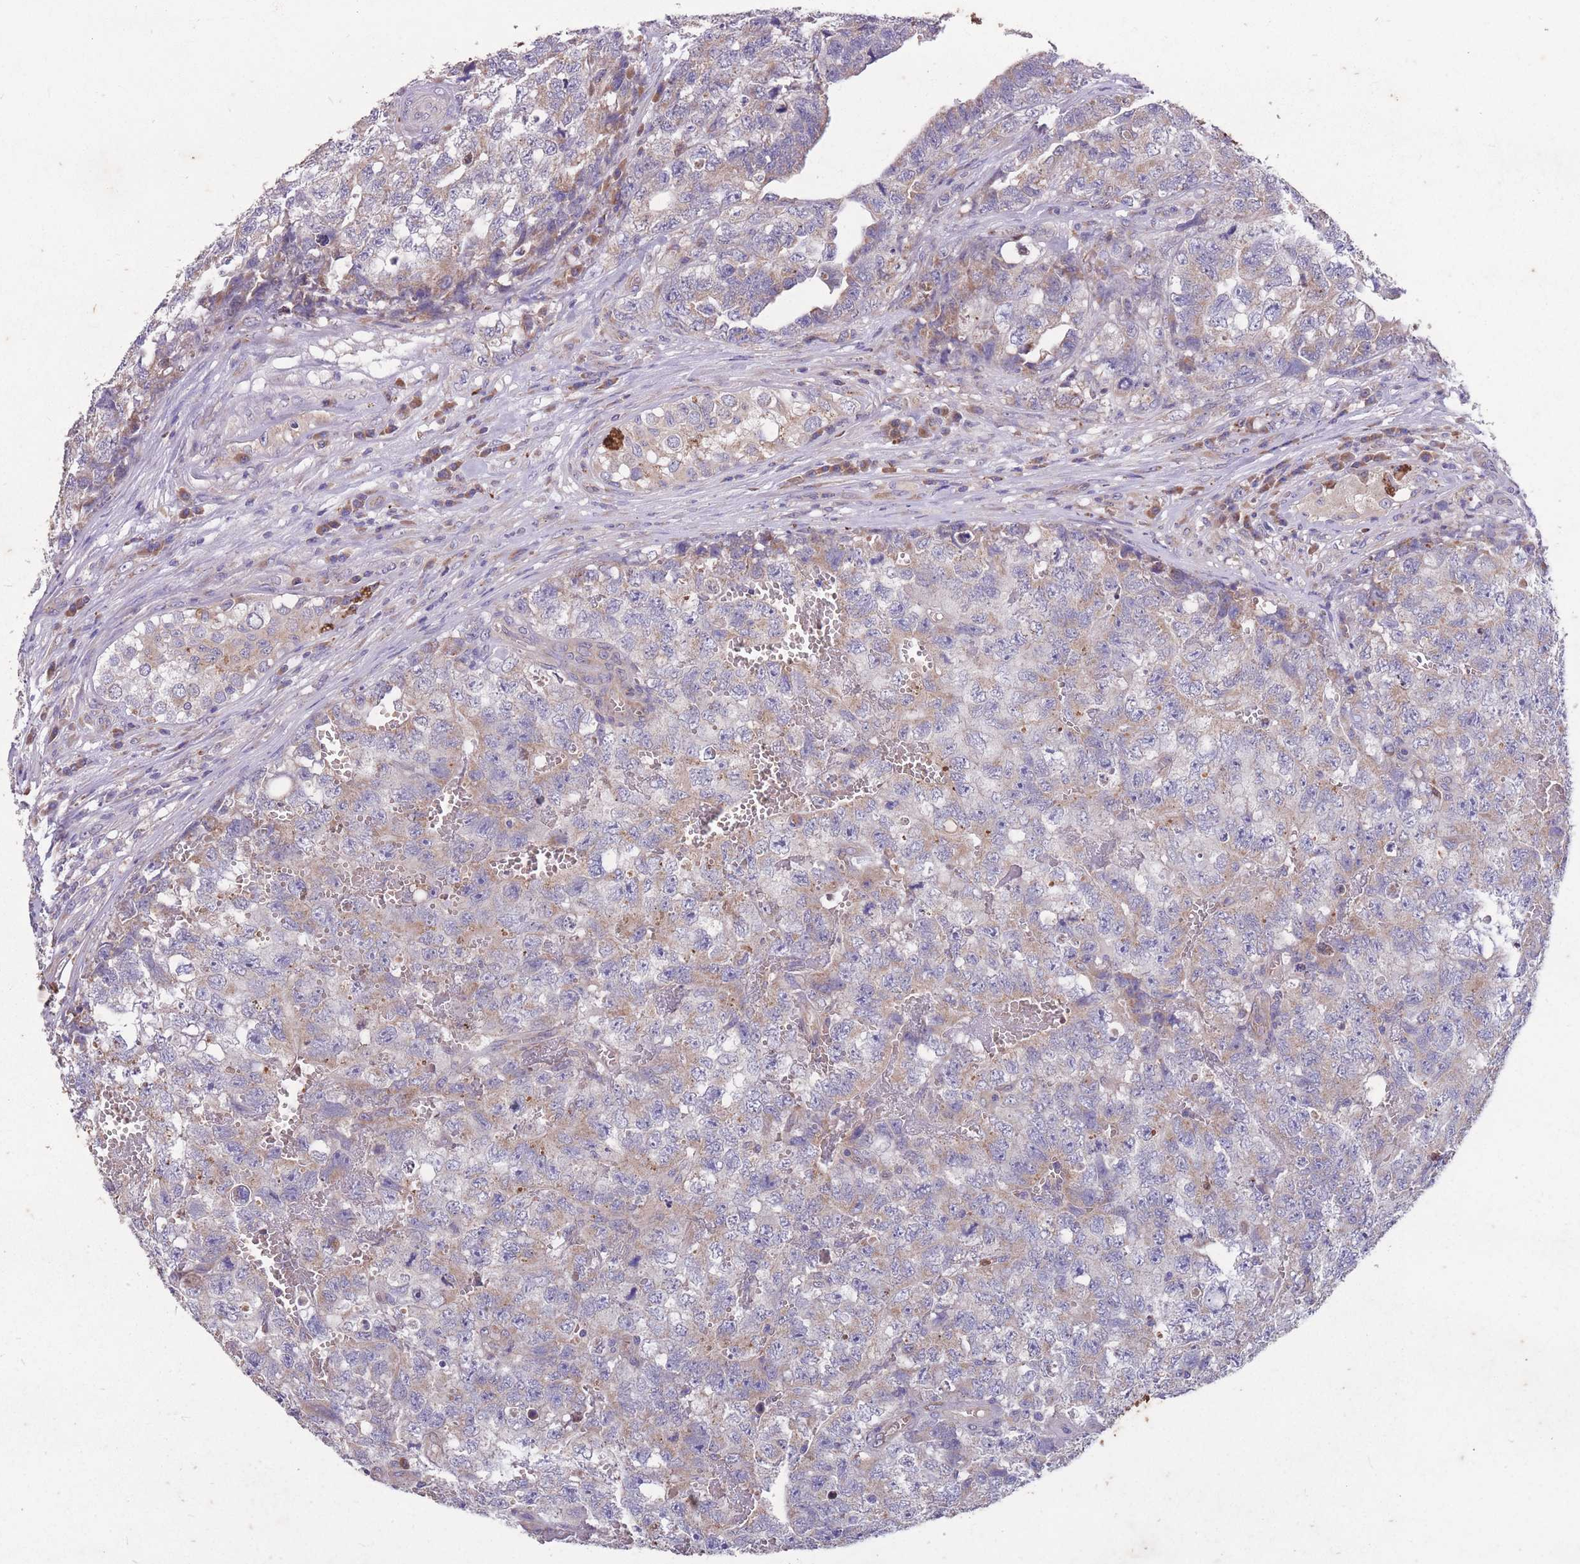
{"staining": {"intensity": "weak", "quantity": "<25%", "location": "cytoplasmic/membranous"}, "tissue": "testis cancer", "cell_type": "Tumor cells", "image_type": "cancer", "snomed": [{"axis": "morphology", "description": "Carcinoma, Embryonal, NOS"}, {"axis": "topography", "description": "Testis"}], "caption": "A high-resolution image shows IHC staining of embryonal carcinoma (testis), which demonstrates no significant expression in tumor cells.", "gene": "STIM2", "patient": {"sex": "male", "age": 31}}